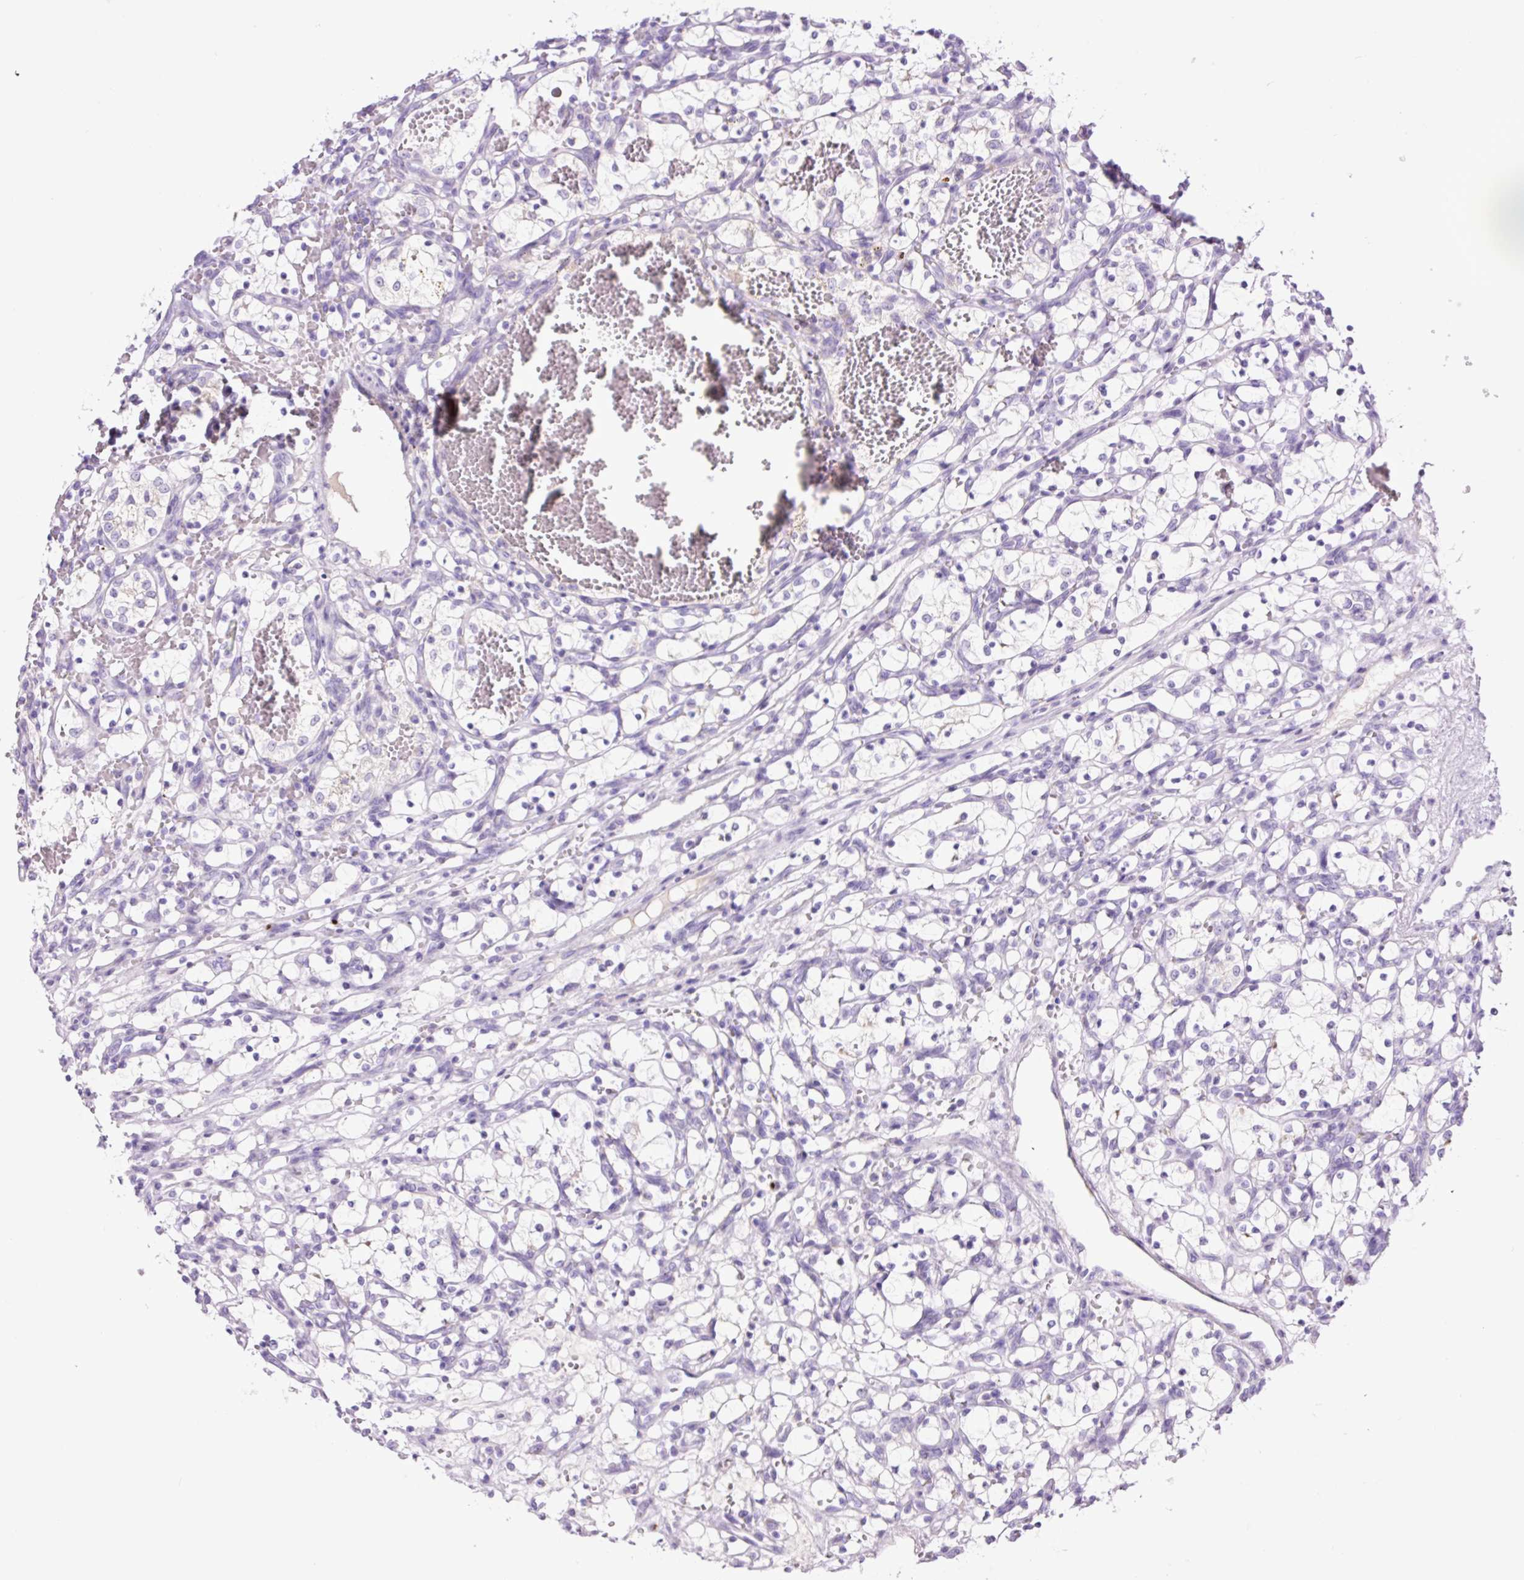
{"staining": {"intensity": "negative", "quantity": "none", "location": "none"}, "tissue": "renal cancer", "cell_type": "Tumor cells", "image_type": "cancer", "snomed": [{"axis": "morphology", "description": "Adenocarcinoma, NOS"}, {"axis": "topography", "description": "Kidney"}], "caption": "Protein analysis of renal cancer reveals no significant expression in tumor cells. Nuclei are stained in blue.", "gene": "MFSD3", "patient": {"sex": "female", "age": 69}}